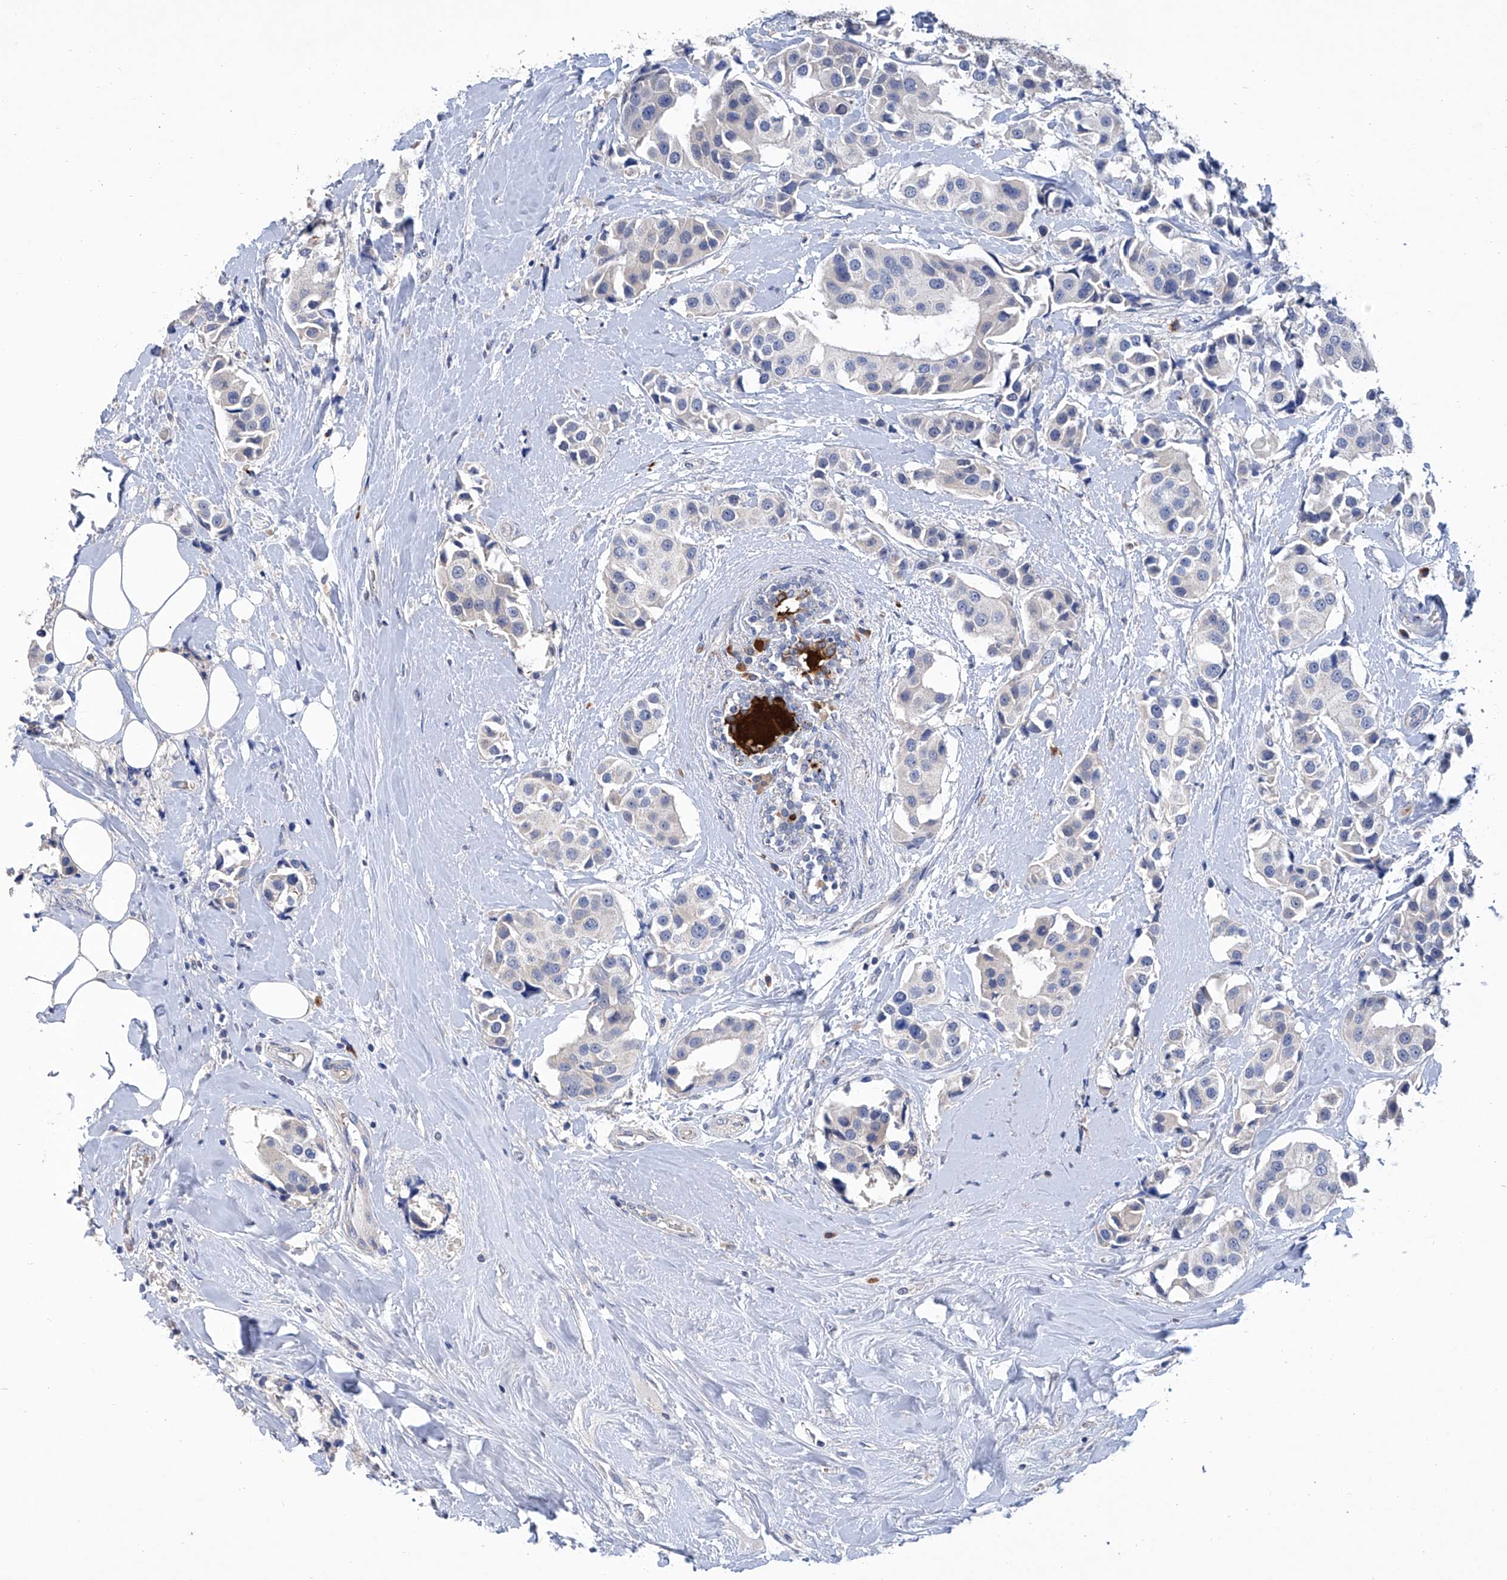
{"staining": {"intensity": "negative", "quantity": "none", "location": "none"}, "tissue": "breast cancer", "cell_type": "Tumor cells", "image_type": "cancer", "snomed": [{"axis": "morphology", "description": "Normal tissue, NOS"}, {"axis": "morphology", "description": "Duct carcinoma"}, {"axis": "topography", "description": "Breast"}], "caption": "DAB (3,3'-diaminobenzidine) immunohistochemical staining of breast cancer shows no significant expression in tumor cells. (Brightfield microscopy of DAB IHC at high magnification).", "gene": "GPT", "patient": {"sex": "female", "age": 39}}